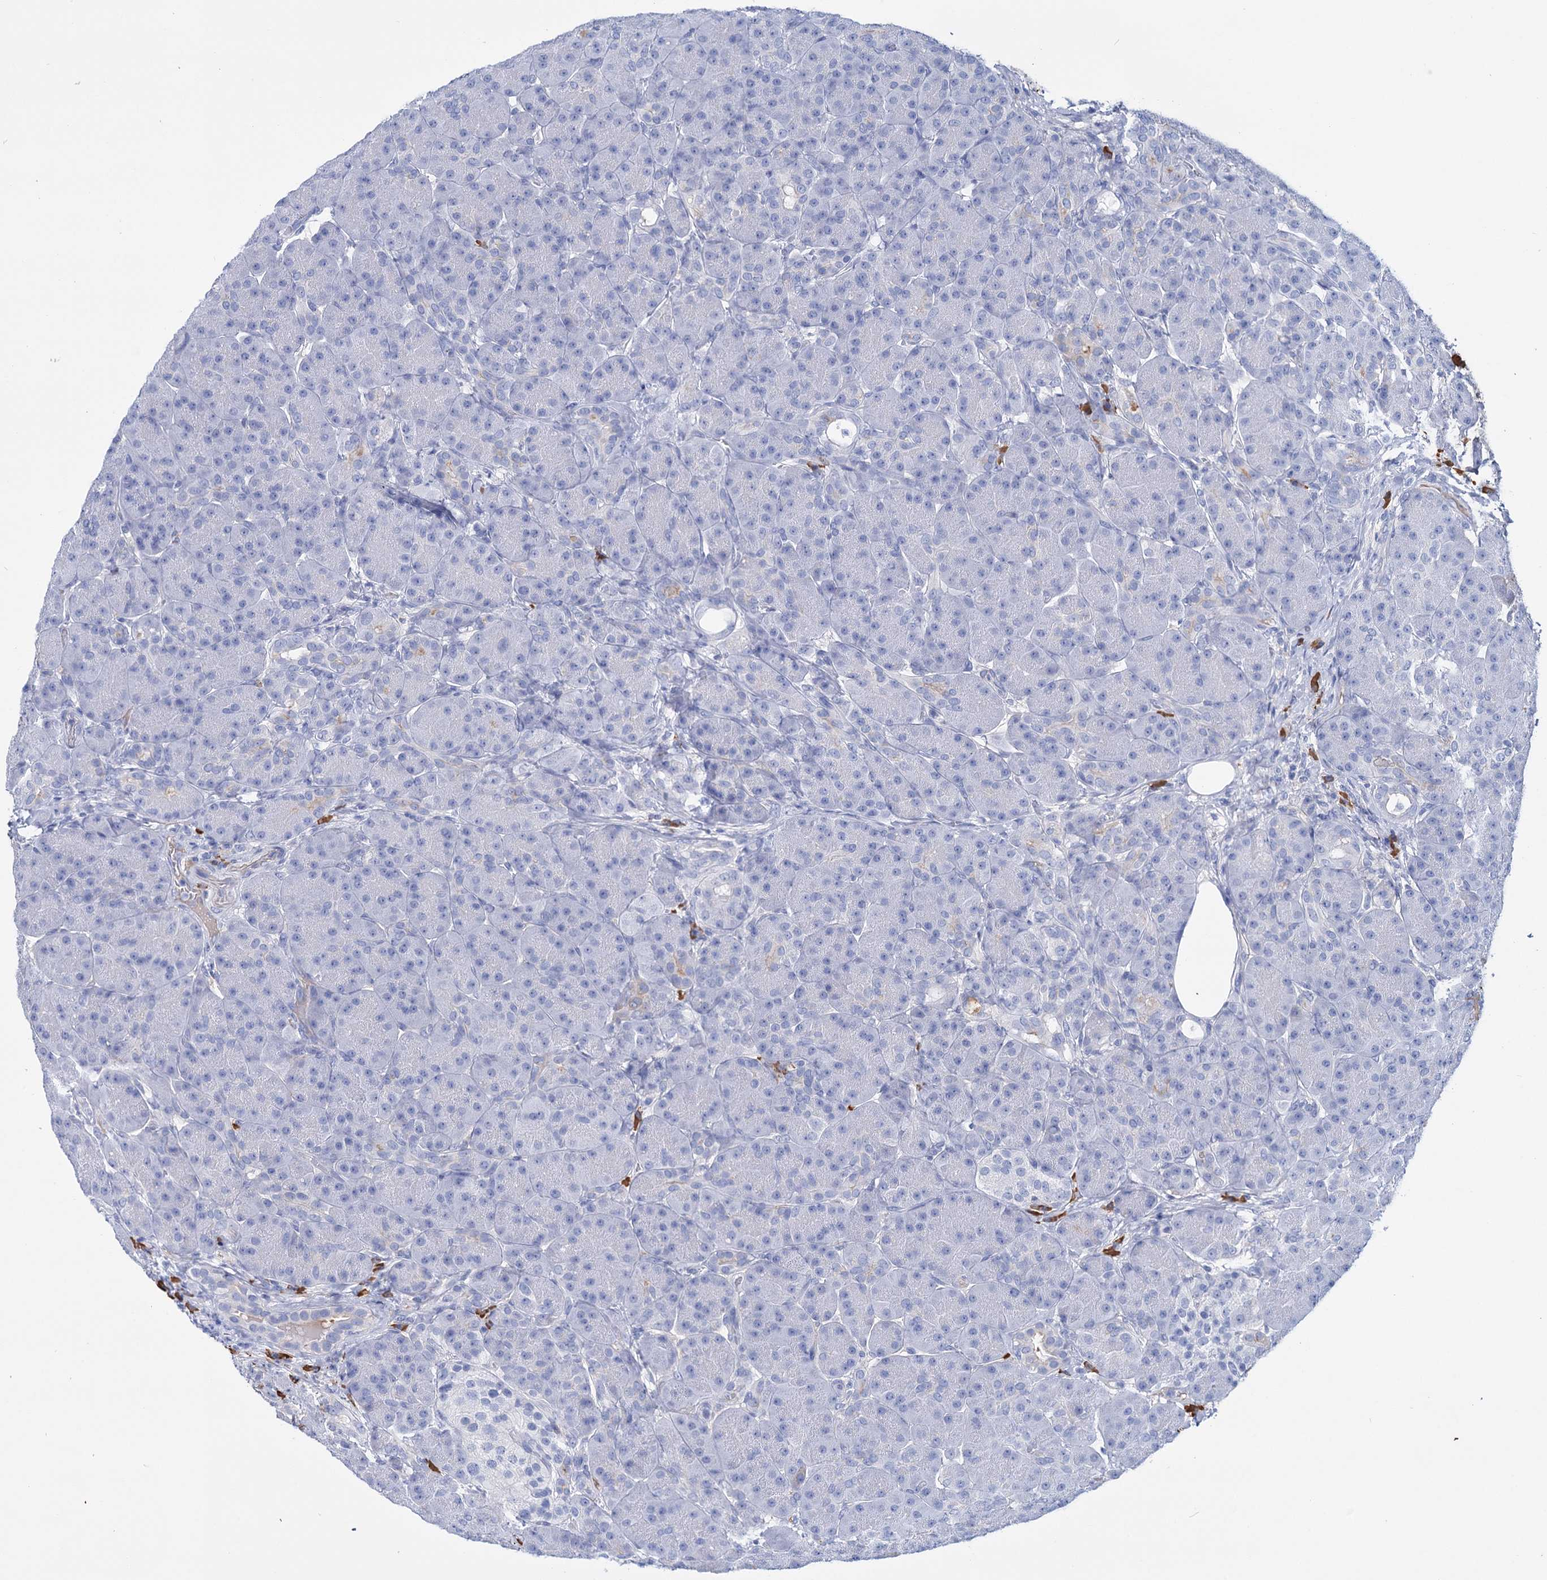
{"staining": {"intensity": "negative", "quantity": "none", "location": "none"}, "tissue": "pancreas", "cell_type": "Exocrine glandular cells", "image_type": "normal", "snomed": [{"axis": "morphology", "description": "Normal tissue, NOS"}, {"axis": "topography", "description": "Pancreas"}], "caption": "High power microscopy image of an immunohistochemistry histopathology image of unremarkable pancreas, revealing no significant positivity in exocrine glandular cells.", "gene": "FBXW12", "patient": {"sex": "male", "age": 63}}